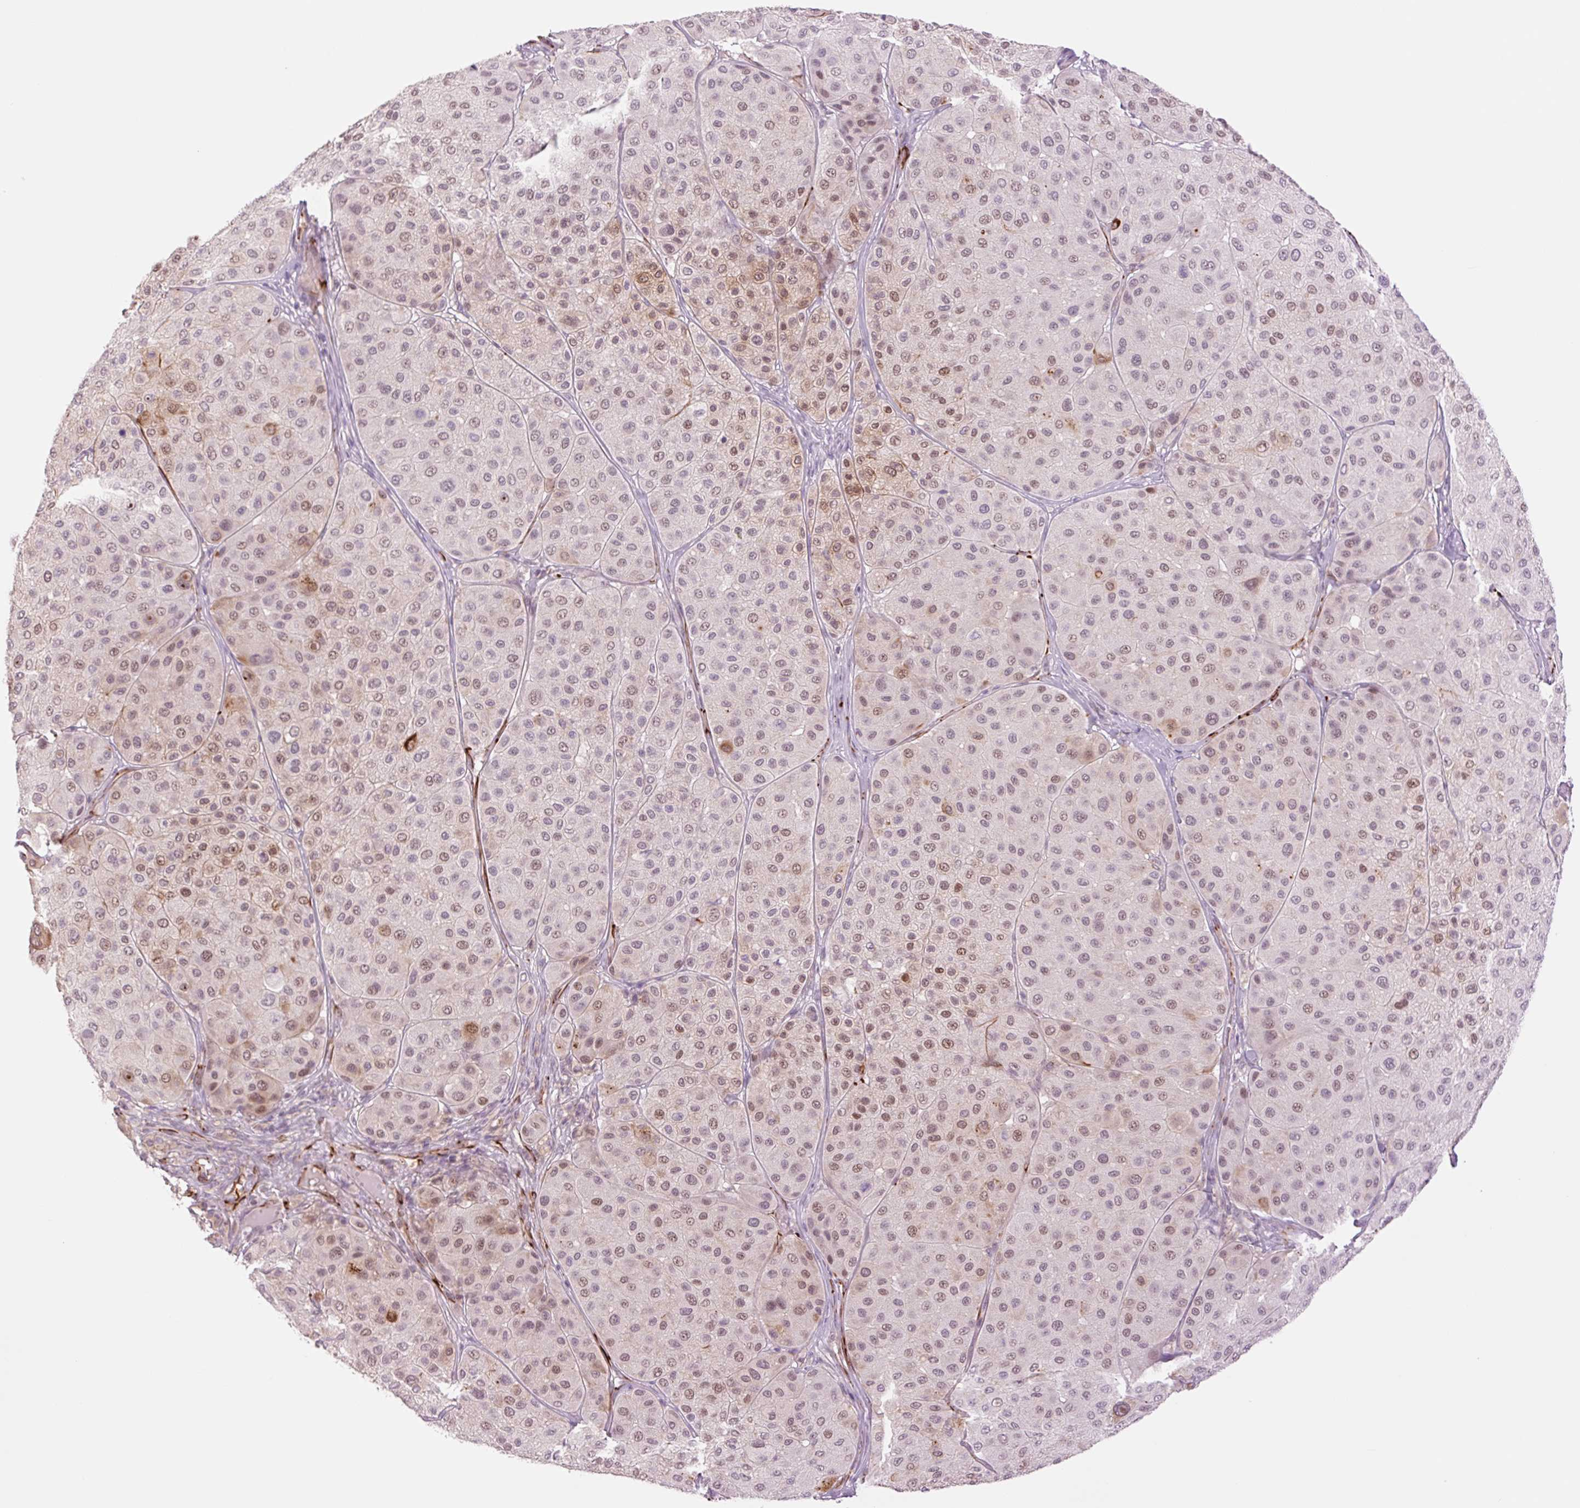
{"staining": {"intensity": "weak", "quantity": "25%-75%", "location": "cytoplasmic/membranous,nuclear"}, "tissue": "melanoma", "cell_type": "Tumor cells", "image_type": "cancer", "snomed": [{"axis": "morphology", "description": "Malignant melanoma, Metastatic site"}, {"axis": "topography", "description": "Smooth muscle"}], "caption": "Melanoma was stained to show a protein in brown. There is low levels of weak cytoplasmic/membranous and nuclear positivity in approximately 25%-75% of tumor cells.", "gene": "ZFYVE21", "patient": {"sex": "male", "age": 41}}